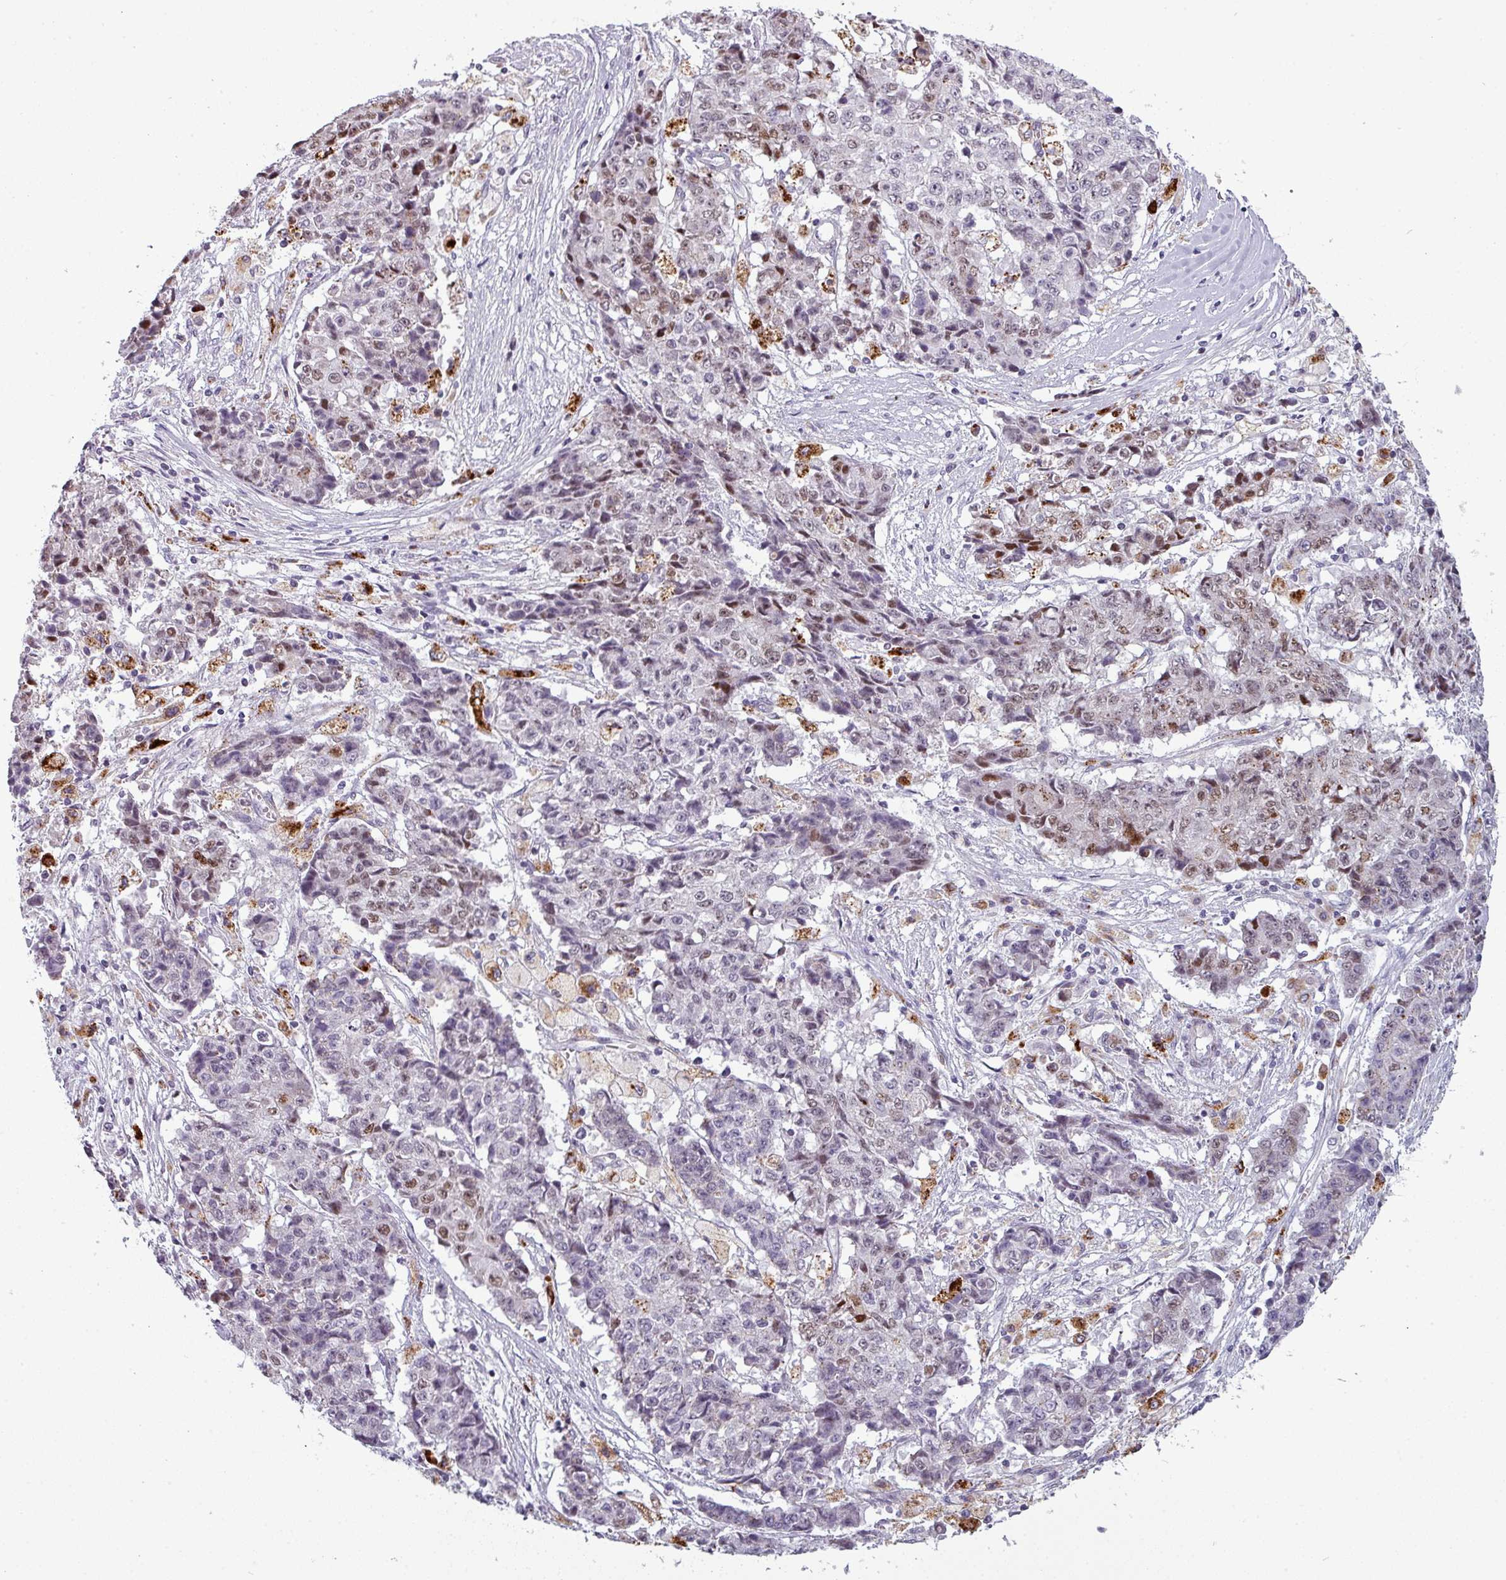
{"staining": {"intensity": "weak", "quantity": "<25%", "location": "nuclear"}, "tissue": "ovarian cancer", "cell_type": "Tumor cells", "image_type": "cancer", "snomed": [{"axis": "morphology", "description": "Carcinoma, endometroid"}, {"axis": "topography", "description": "Ovary"}], "caption": "High magnification brightfield microscopy of ovarian cancer (endometroid carcinoma) stained with DAB (3,3'-diaminobenzidine) (brown) and counterstained with hematoxylin (blue): tumor cells show no significant positivity.", "gene": "TMEFF1", "patient": {"sex": "female", "age": 42}}